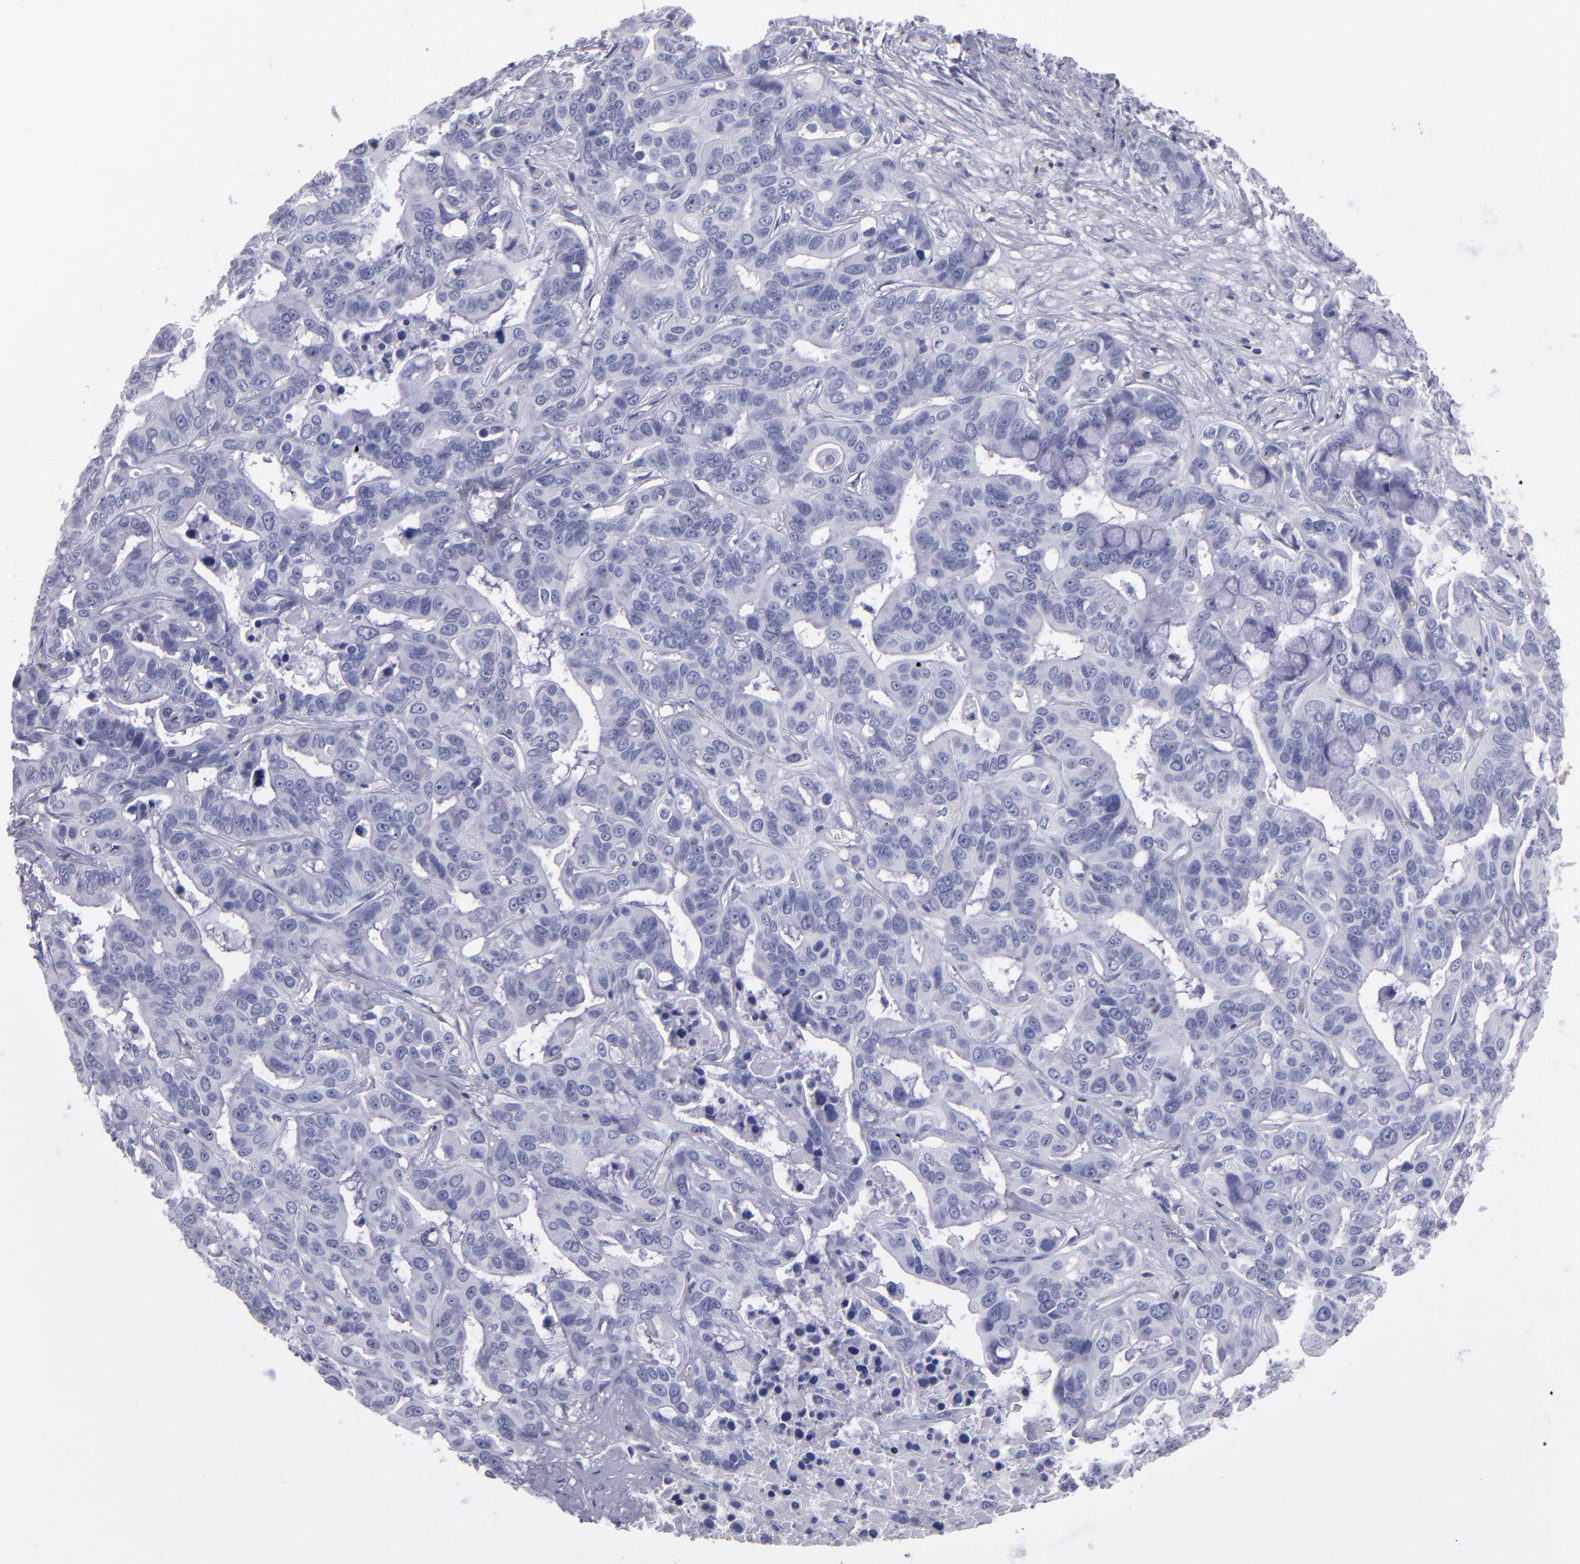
{"staining": {"intensity": "negative", "quantity": "none", "location": "none"}, "tissue": "liver cancer", "cell_type": "Tumor cells", "image_type": "cancer", "snomed": [{"axis": "morphology", "description": "Cholangiocarcinoma"}, {"axis": "topography", "description": "Liver"}], "caption": "Tumor cells are negative for brown protein staining in liver cancer (cholangiocarcinoma).", "gene": "MB", "patient": {"sex": "female", "age": 65}}